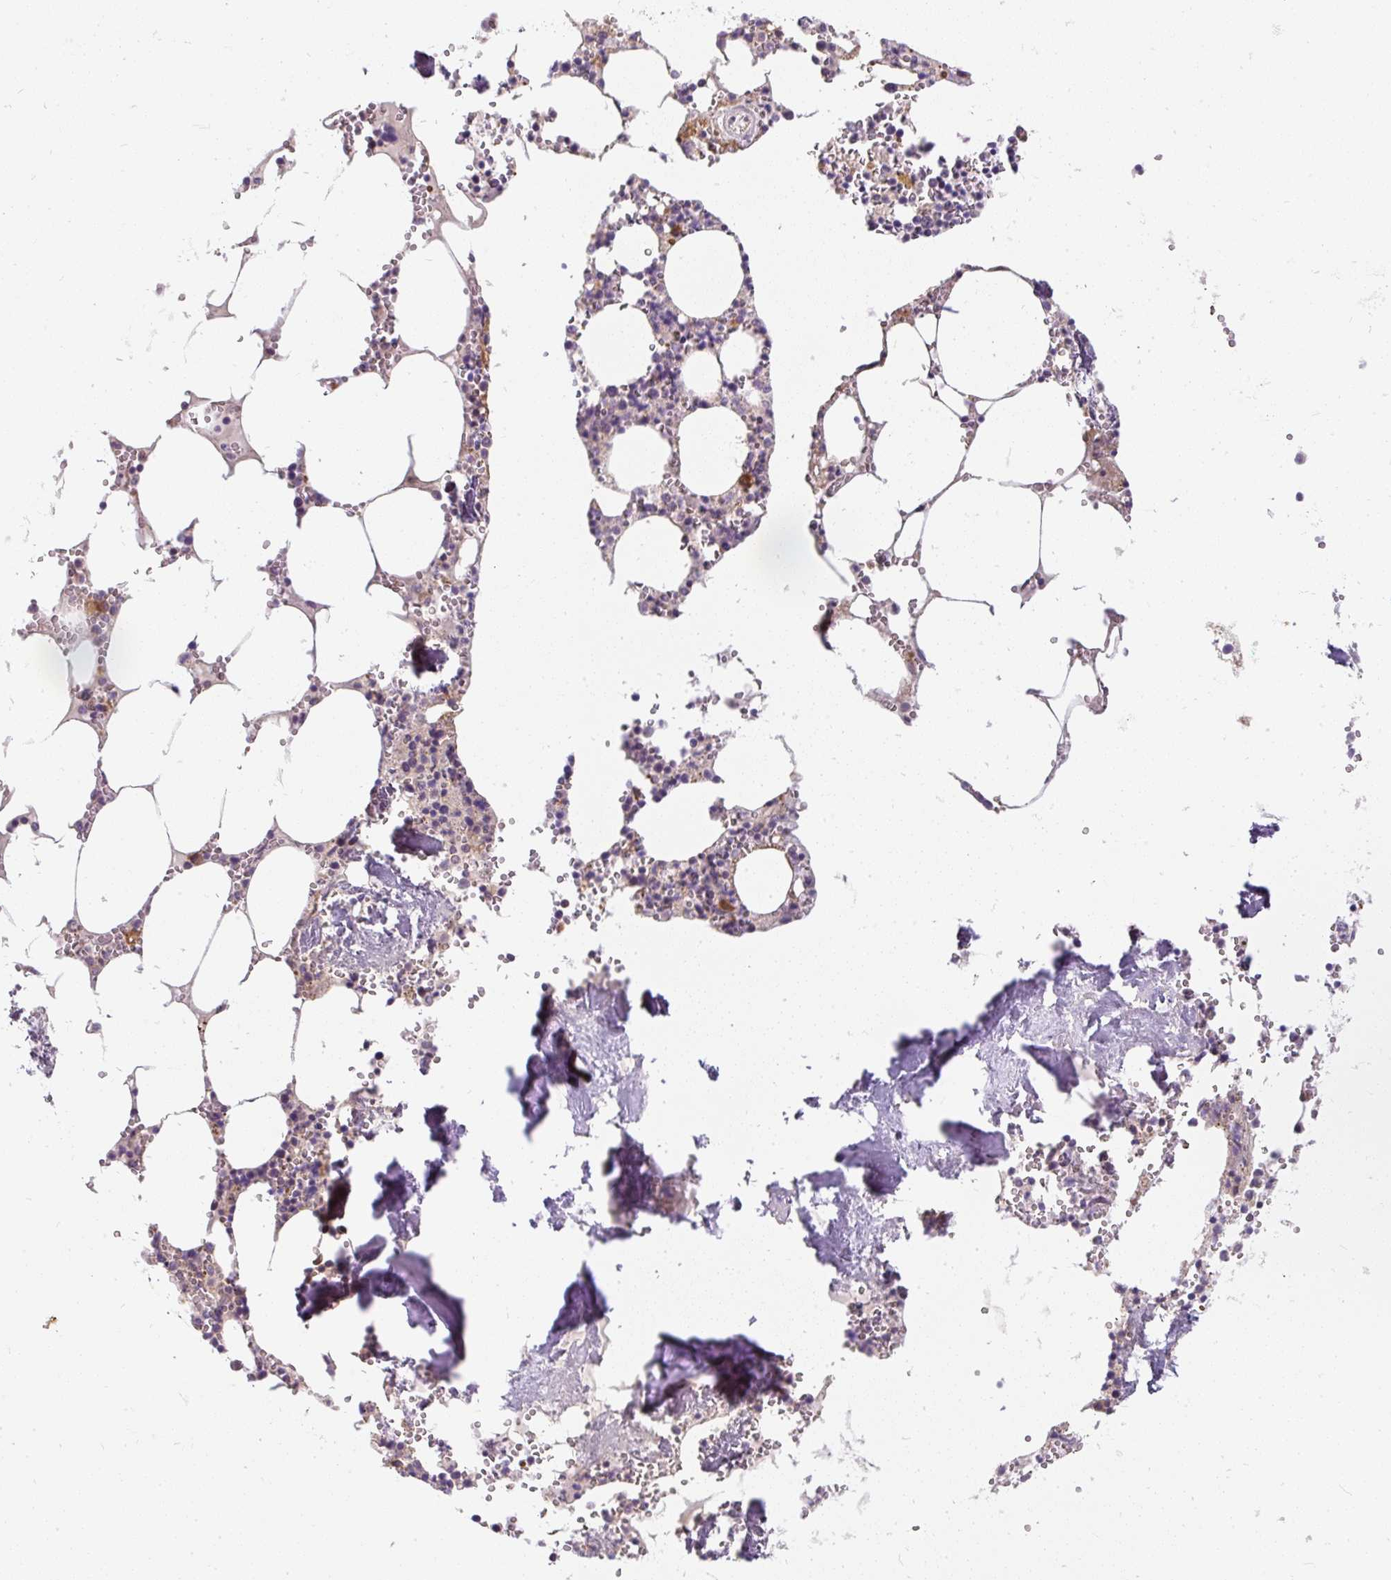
{"staining": {"intensity": "moderate", "quantity": "<25%", "location": "cytoplasmic/membranous"}, "tissue": "bone marrow", "cell_type": "Hematopoietic cells", "image_type": "normal", "snomed": [{"axis": "morphology", "description": "Normal tissue, NOS"}, {"axis": "topography", "description": "Bone marrow"}], "caption": "Moderate cytoplasmic/membranous protein expression is present in about <25% of hematopoietic cells in bone marrow.", "gene": "CYP20A1", "patient": {"sex": "male", "age": 54}}